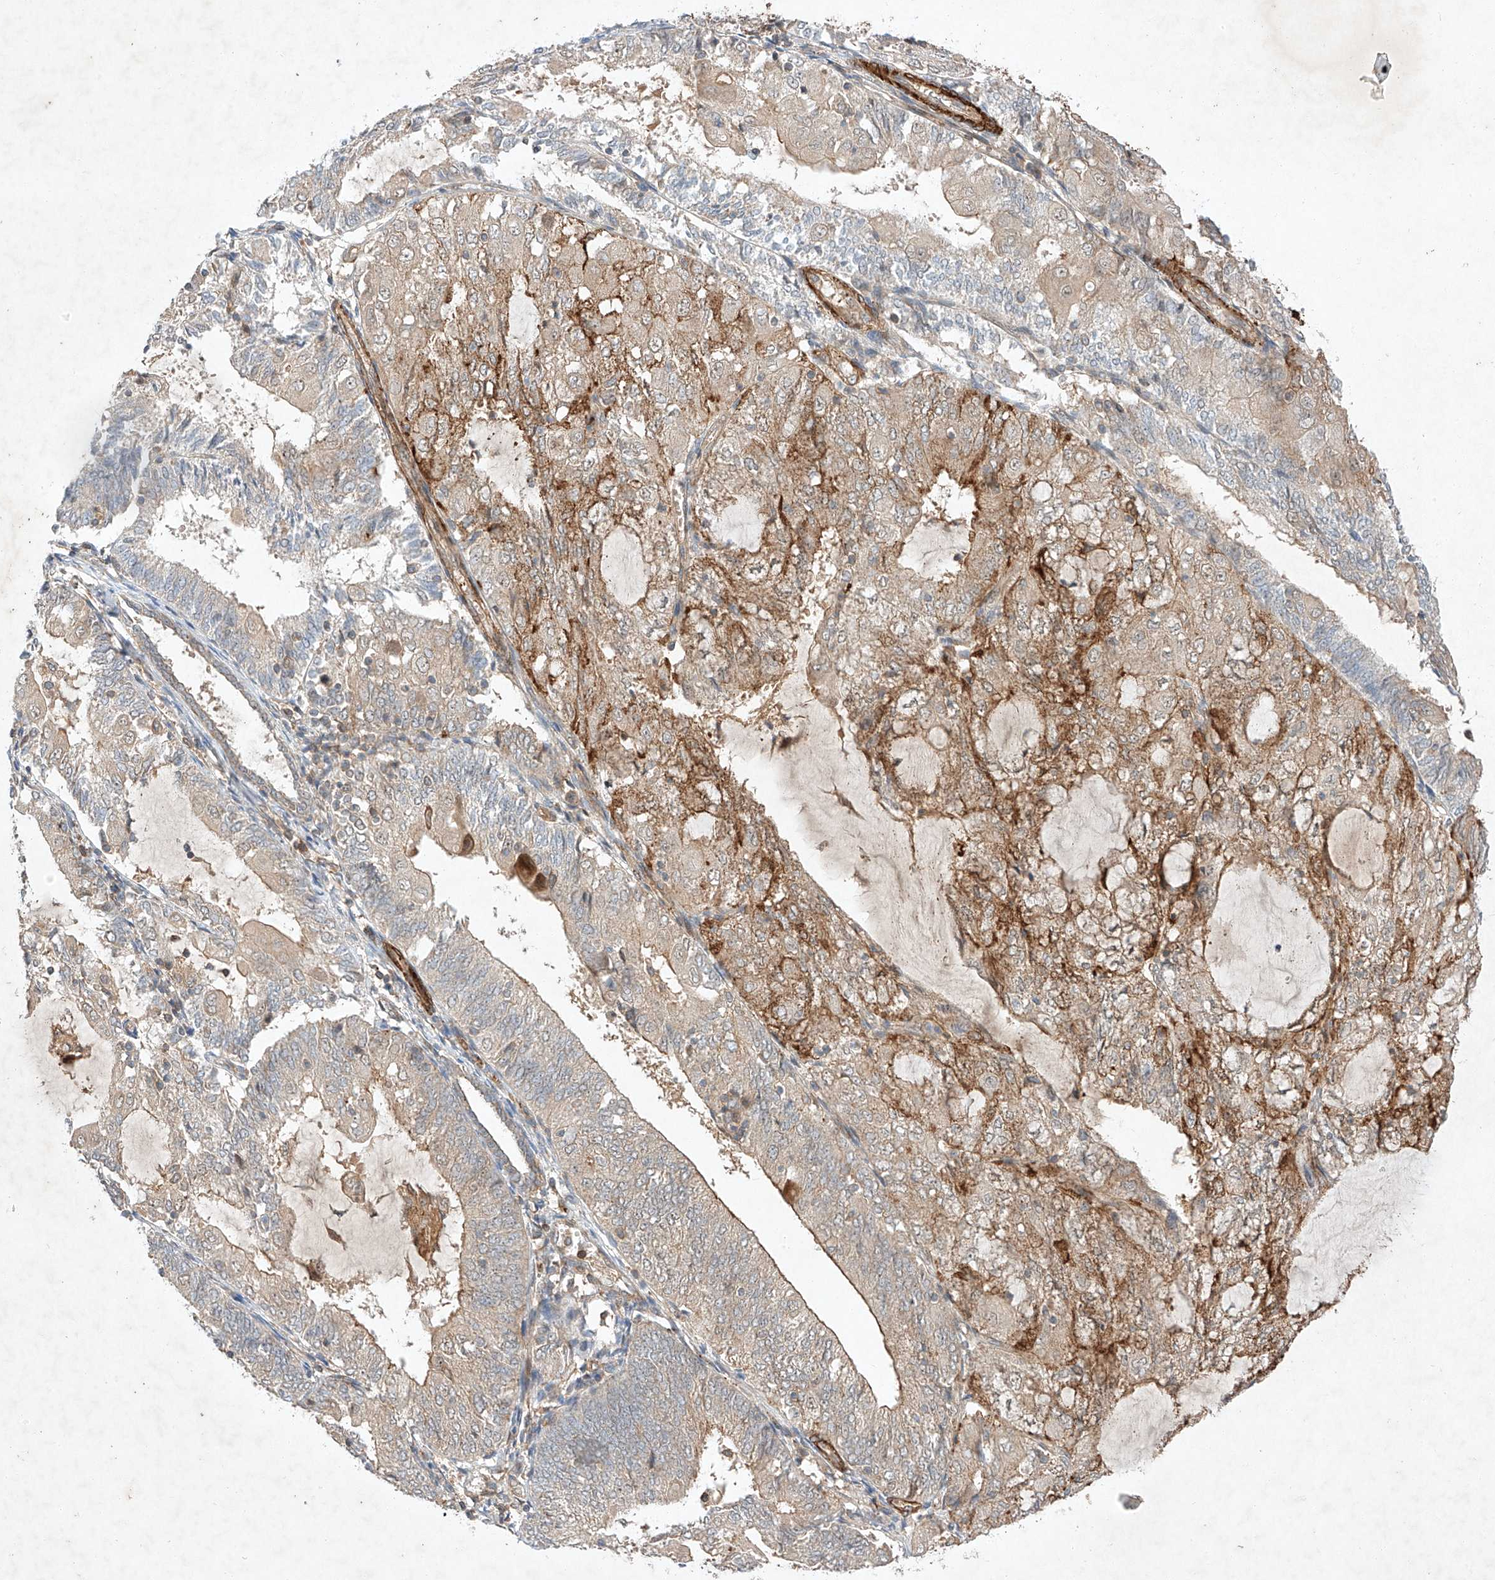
{"staining": {"intensity": "strong", "quantity": "<25%", "location": "cytoplasmic/membranous"}, "tissue": "endometrial cancer", "cell_type": "Tumor cells", "image_type": "cancer", "snomed": [{"axis": "morphology", "description": "Adenocarcinoma, NOS"}, {"axis": "topography", "description": "Endometrium"}], "caption": "Protein analysis of endometrial cancer (adenocarcinoma) tissue reveals strong cytoplasmic/membranous positivity in about <25% of tumor cells.", "gene": "ARHGAP33", "patient": {"sex": "female", "age": 81}}